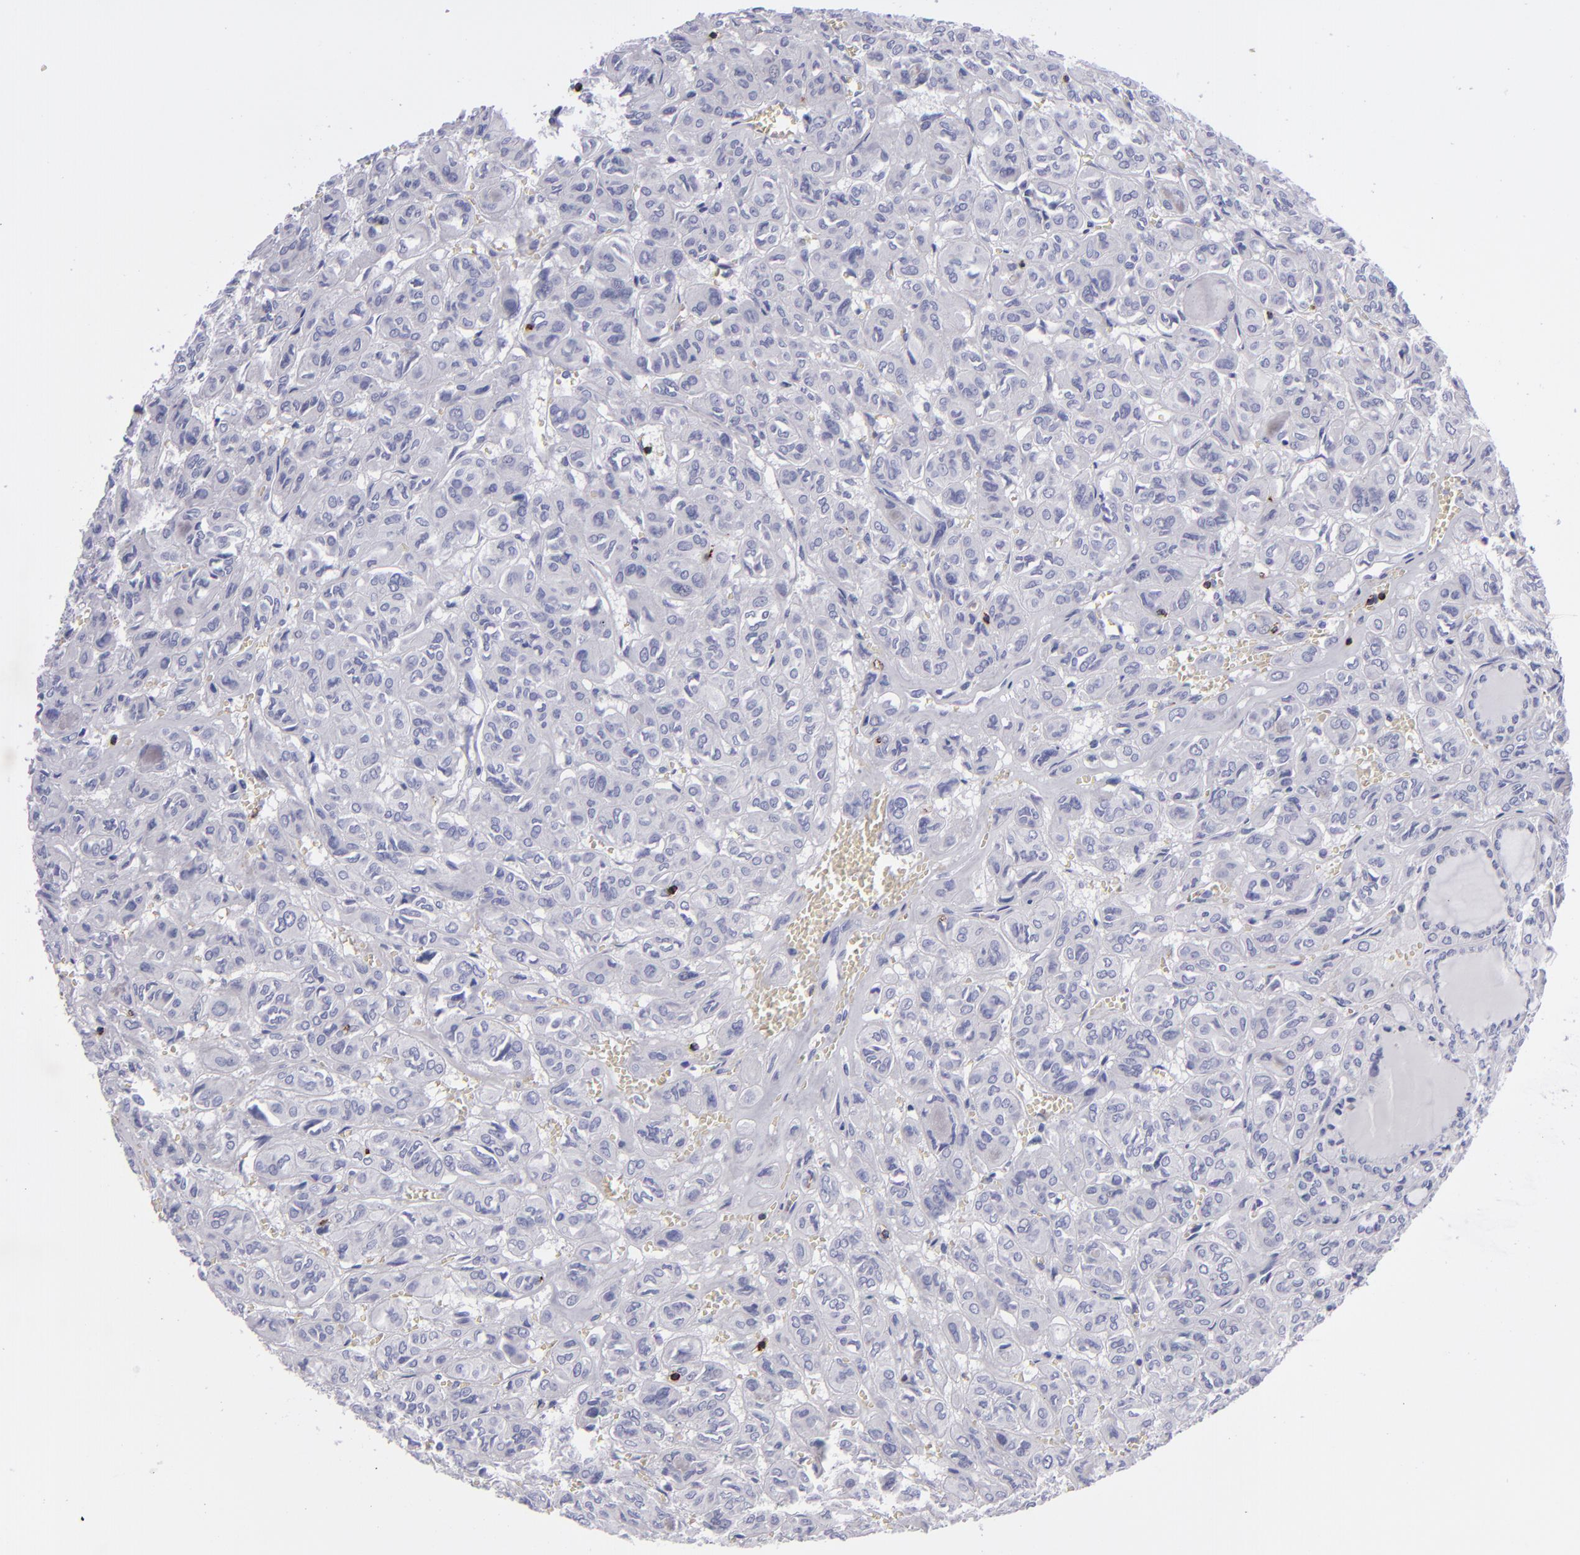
{"staining": {"intensity": "negative", "quantity": "none", "location": "none"}, "tissue": "thyroid cancer", "cell_type": "Tumor cells", "image_type": "cancer", "snomed": [{"axis": "morphology", "description": "Follicular adenoma carcinoma, NOS"}, {"axis": "topography", "description": "Thyroid gland"}], "caption": "The micrograph demonstrates no significant positivity in tumor cells of thyroid follicular adenoma carcinoma. (DAB (3,3'-diaminobenzidine) immunohistochemistry (IHC), high magnification).", "gene": "CD2", "patient": {"sex": "female", "age": 71}}